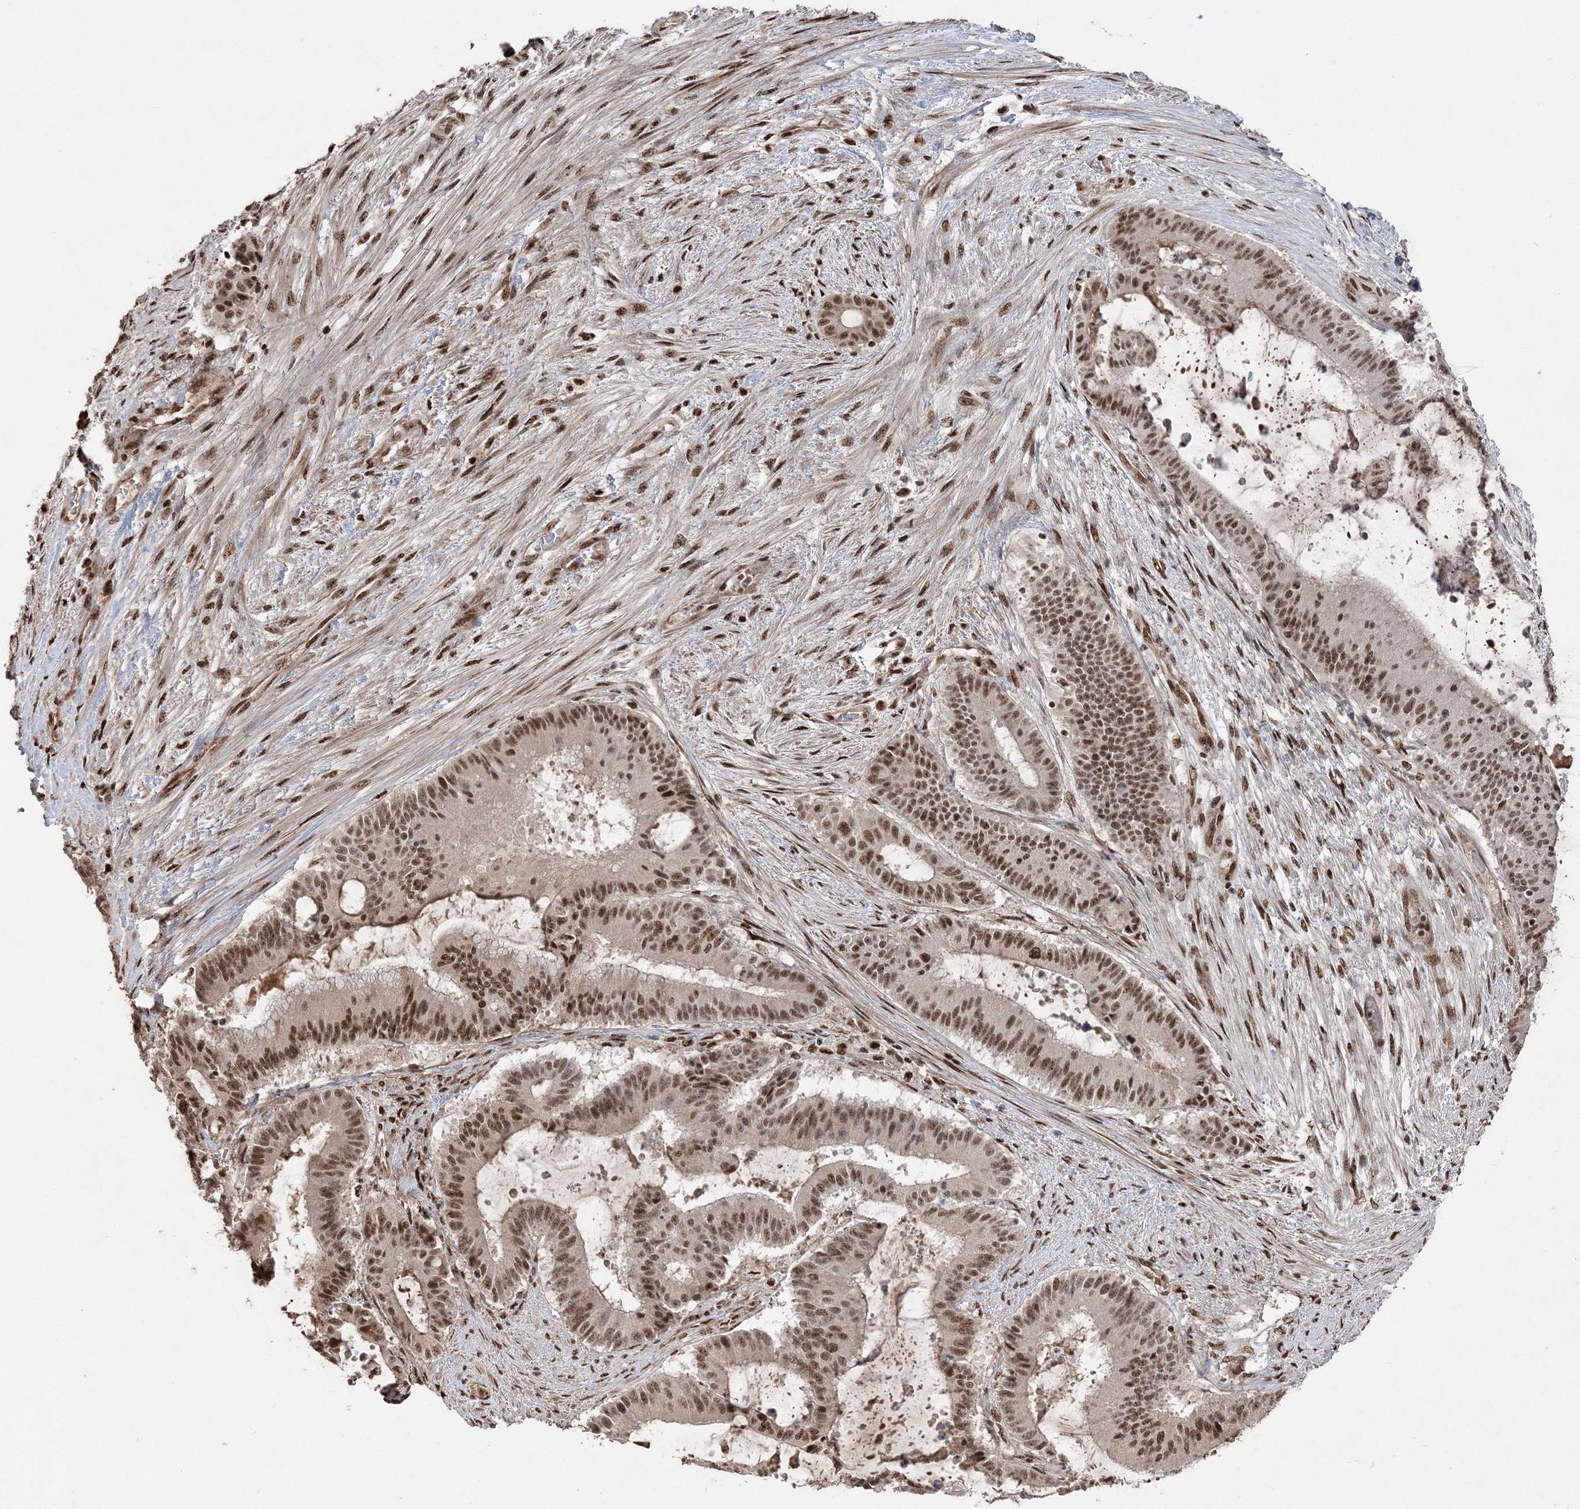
{"staining": {"intensity": "strong", "quantity": ">75%", "location": "nuclear"}, "tissue": "liver cancer", "cell_type": "Tumor cells", "image_type": "cancer", "snomed": [{"axis": "morphology", "description": "Normal tissue, NOS"}, {"axis": "morphology", "description": "Cholangiocarcinoma"}, {"axis": "topography", "description": "Liver"}, {"axis": "topography", "description": "Peripheral nerve tissue"}], "caption": "A micrograph showing strong nuclear staining in approximately >75% of tumor cells in liver cholangiocarcinoma, as visualized by brown immunohistochemical staining.", "gene": "RBM17", "patient": {"sex": "female", "age": 73}}